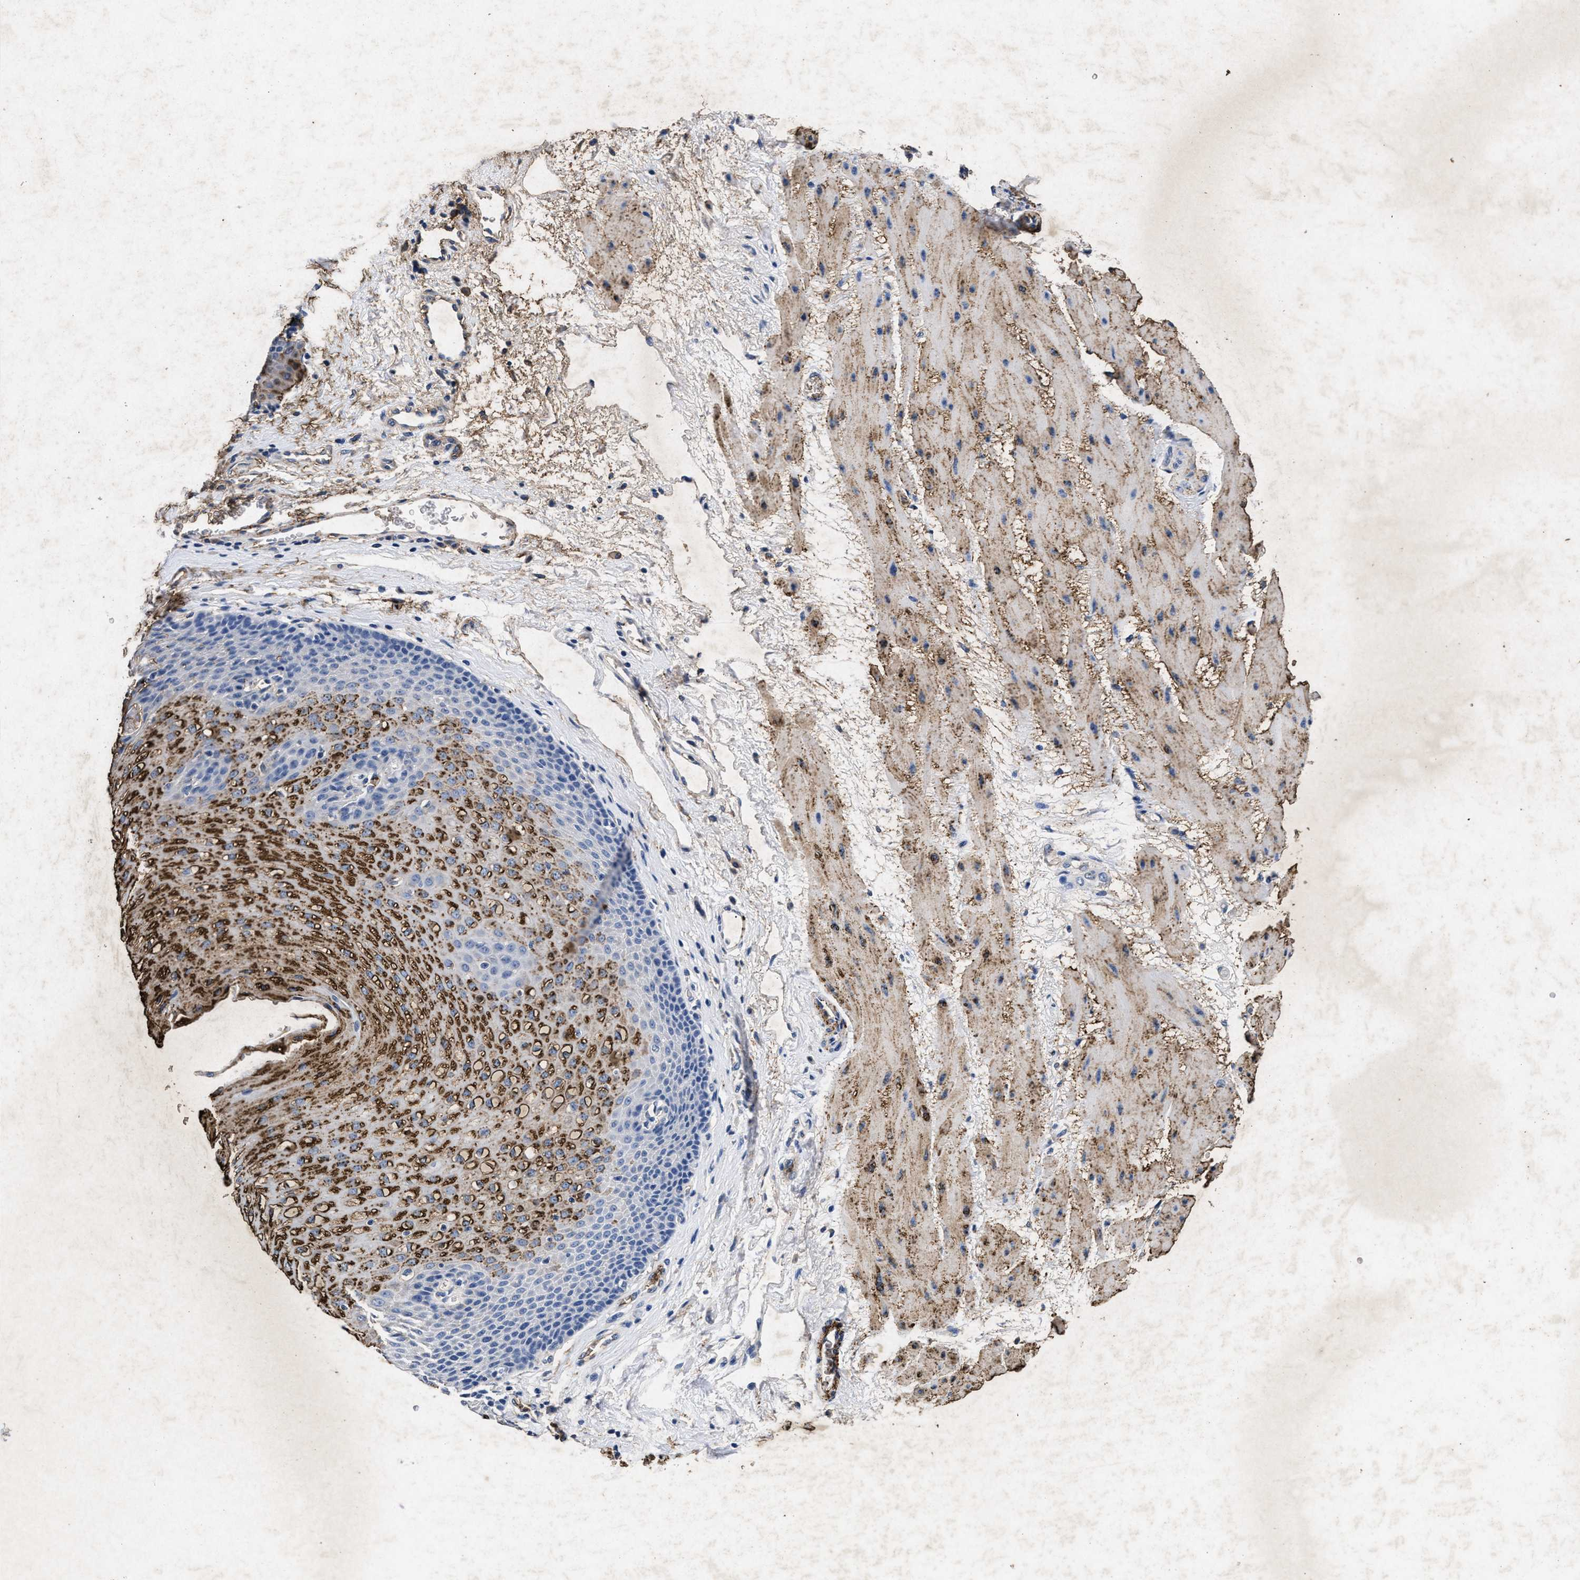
{"staining": {"intensity": "strong", "quantity": "25%-75%", "location": "cytoplasmic/membranous"}, "tissue": "esophagus", "cell_type": "Squamous epithelial cells", "image_type": "normal", "snomed": [{"axis": "morphology", "description": "Normal tissue, NOS"}, {"axis": "topography", "description": "Esophagus"}], "caption": "Strong cytoplasmic/membranous protein positivity is appreciated in approximately 25%-75% of squamous epithelial cells in esophagus.", "gene": "LTB4R2", "patient": {"sex": "male", "age": 48}}